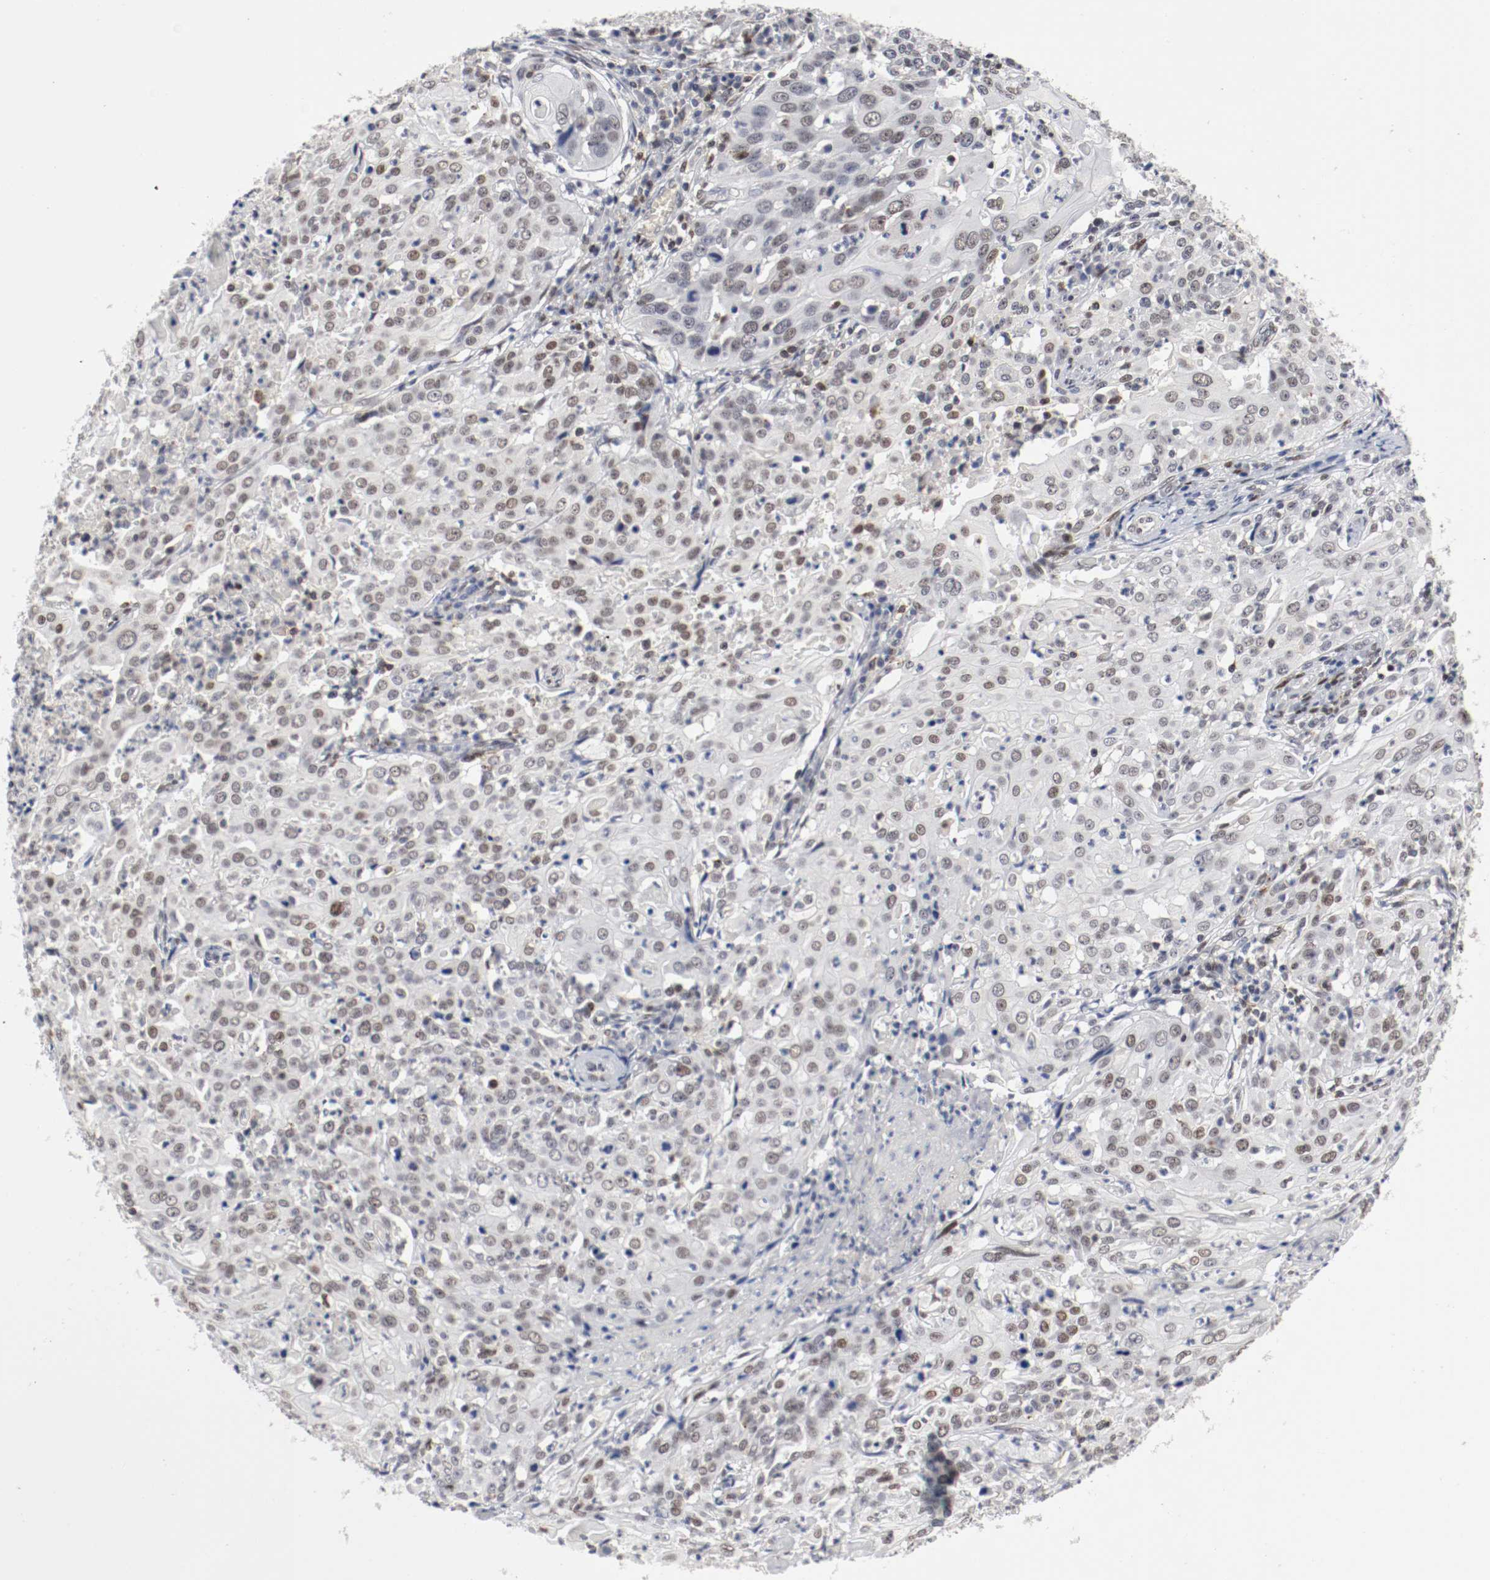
{"staining": {"intensity": "weak", "quantity": "<25%", "location": "nuclear"}, "tissue": "cervical cancer", "cell_type": "Tumor cells", "image_type": "cancer", "snomed": [{"axis": "morphology", "description": "Squamous cell carcinoma, NOS"}, {"axis": "topography", "description": "Cervix"}], "caption": "Immunohistochemical staining of human cervical cancer (squamous cell carcinoma) exhibits no significant expression in tumor cells.", "gene": "JUND", "patient": {"sex": "female", "age": 39}}